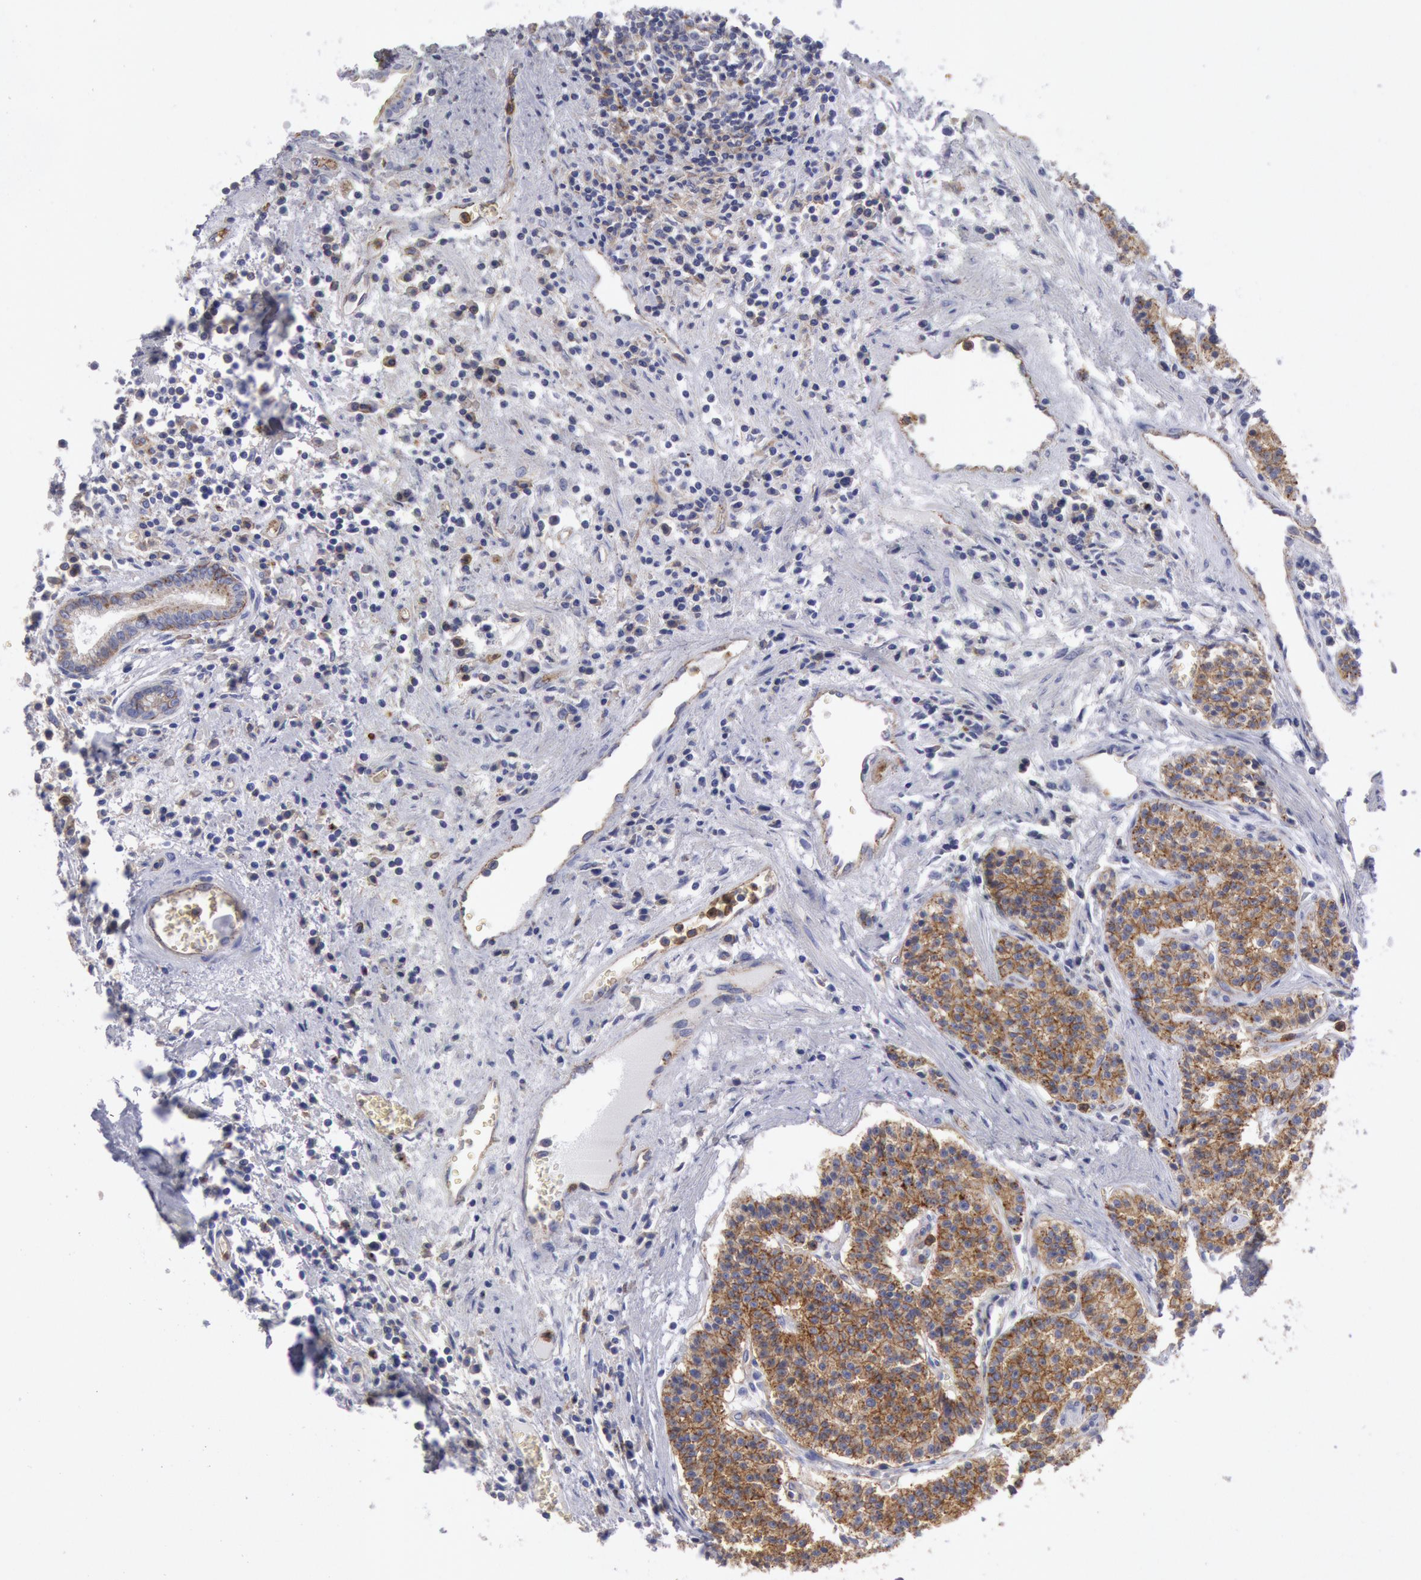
{"staining": {"intensity": "moderate", "quantity": ">75%", "location": "cytoplasmic/membranous"}, "tissue": "carcinoid", "cell_type": "Tumor cells", "image_type": "cancer", "snomed": [{"axis": "morphology", "description": "Carcinoid, malignant, NOS"}, {"axis": "topography", "description": "Stomach"}], "caption": "Human carcinoid (malignant) stained for a protein (brown) demonstrates moderate cytoplasmic/membranous positive expression in about >75% of tumor cells.", "gene": "FLOT1", "patient": {"sex": "female", "age": 76}}